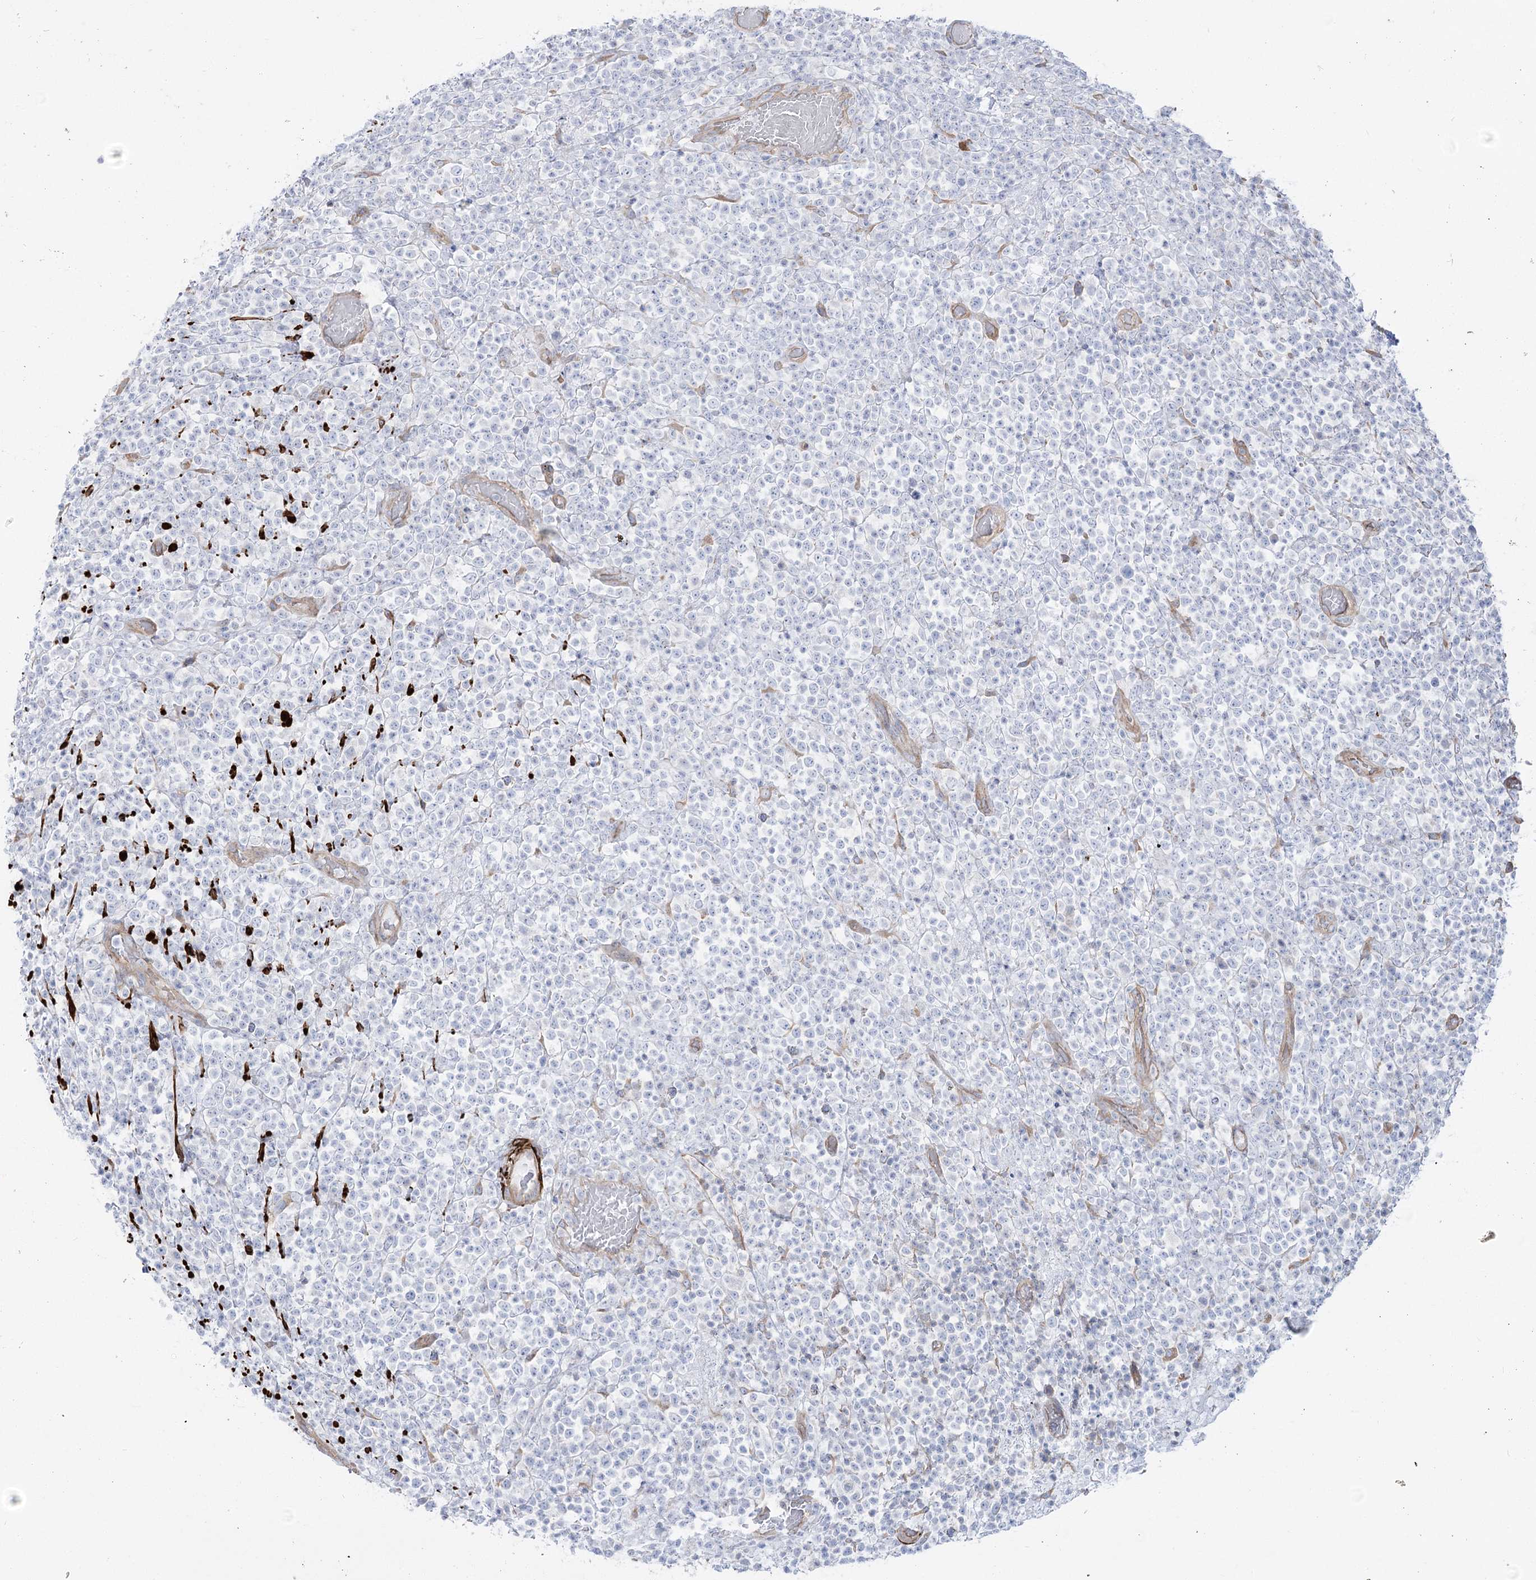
{"staining": {"intensity": "negative", "quantity": "none", "location": "none"}, "tissue": "lymphoma", "cell_type": "Tumor cells", "image_type": "cancer", "snomed": [{"axis": "morphology", "description": "Malignant lymphoma, non-Hodgkin's type, High grade"}, {"axis": "topography", "description": "Colon"}], "caption": "A high-resolution image shows IHC staining of malignant lymphoma, non-Hodgkin's type (high-grade), which reveals no significant expression in tumor cells.", "gene": "PLEKHA5", "patient": {"sex": "female", "age": 53}}